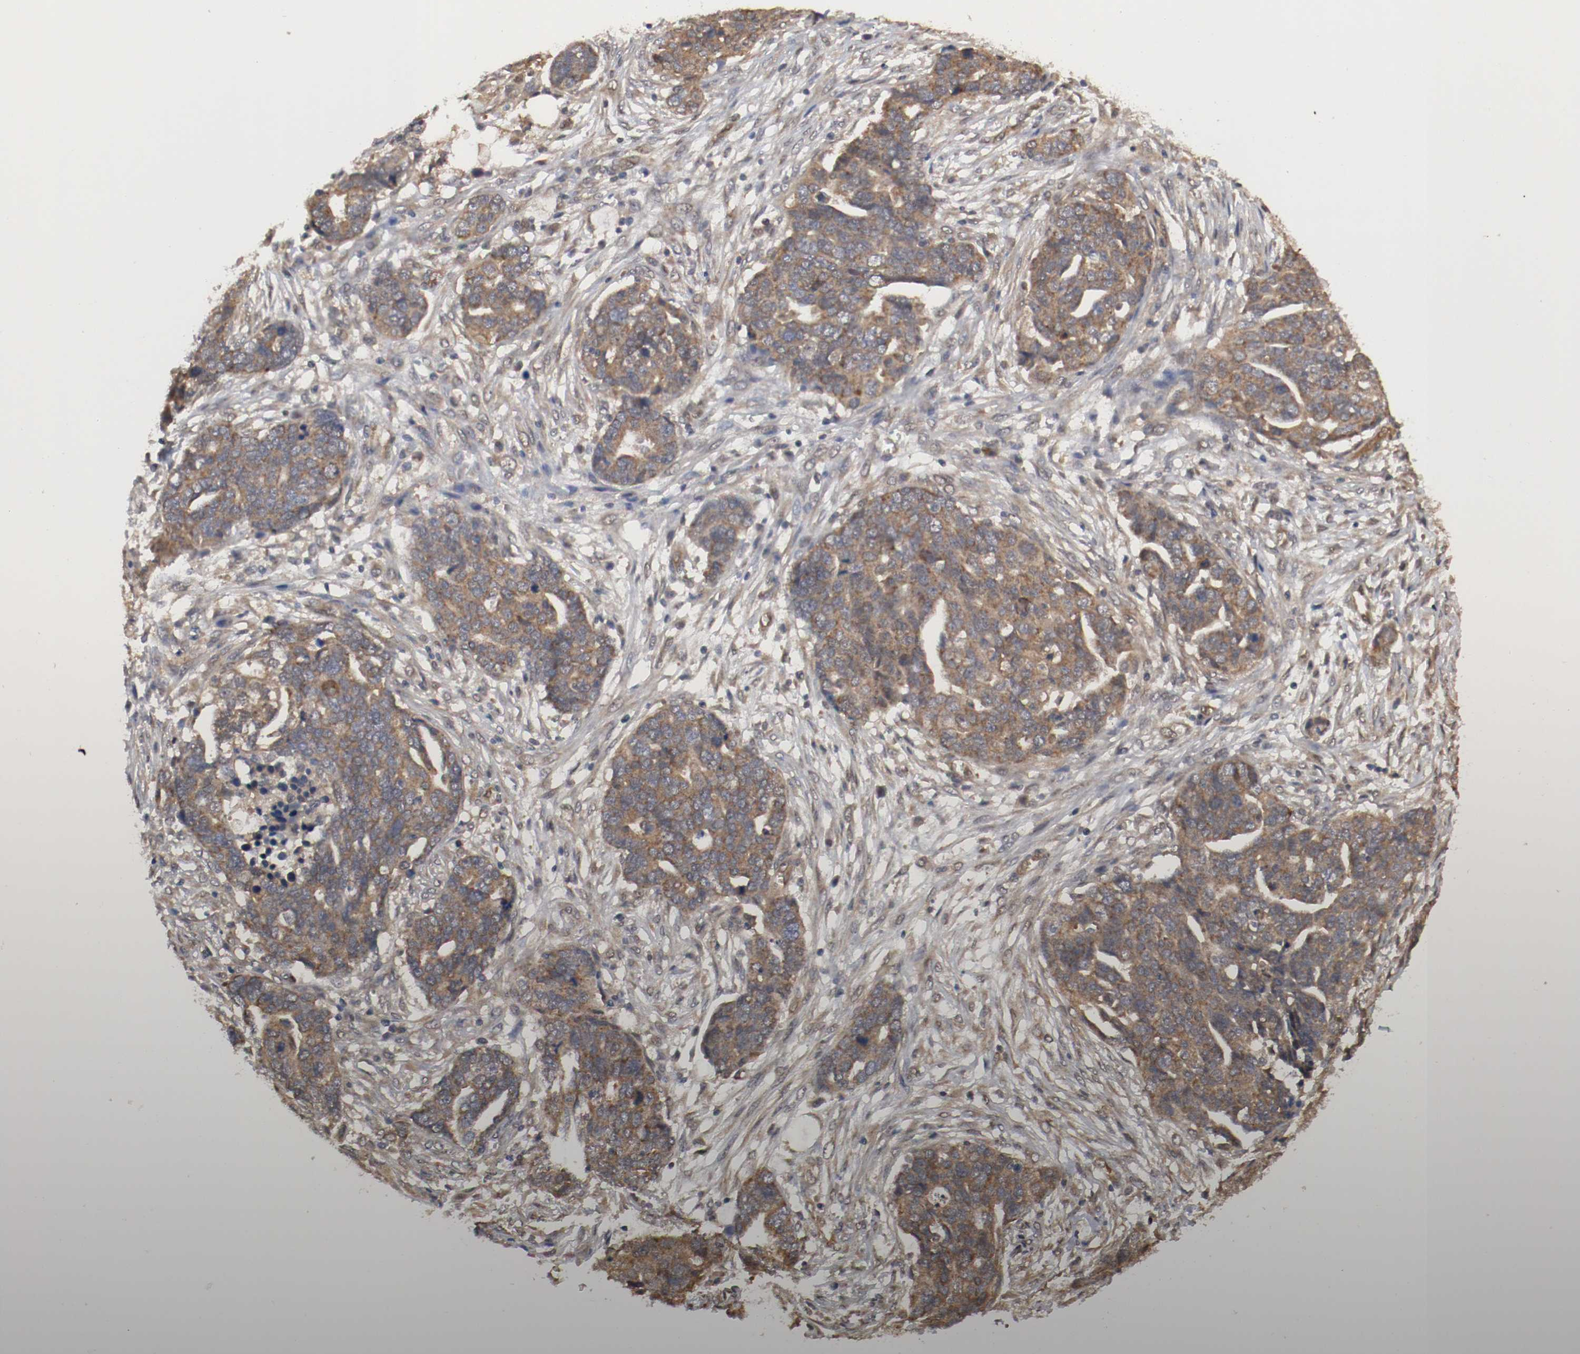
{"staining": {"intensity": "moderate", "quantity": ">75%", "location": "cytoplasmic/membranous"}, "tissue": "ovarian cancer", "cell_type": "Tumor cells", "image_type": "cancer", "snomed": [{"axis": "morphology", "description": "Normal tissue, NOS"}, {"axis": "morphology", "description": "Cystadenocarcinoma, serous, NOS"}, {"axis": "topography", "description": "Fallopian tube"}, {"axis": "topography", "description": "Ovary"}], "caption": "Brown immunohistochemical staining in human ovarian serous cystadenocarcinoma displays moderate cytoplasmic/membranous staining in about >75% of tumor cells.", "gene": "AFG3L2", "patient": {"sex": "female", "age": 56}}